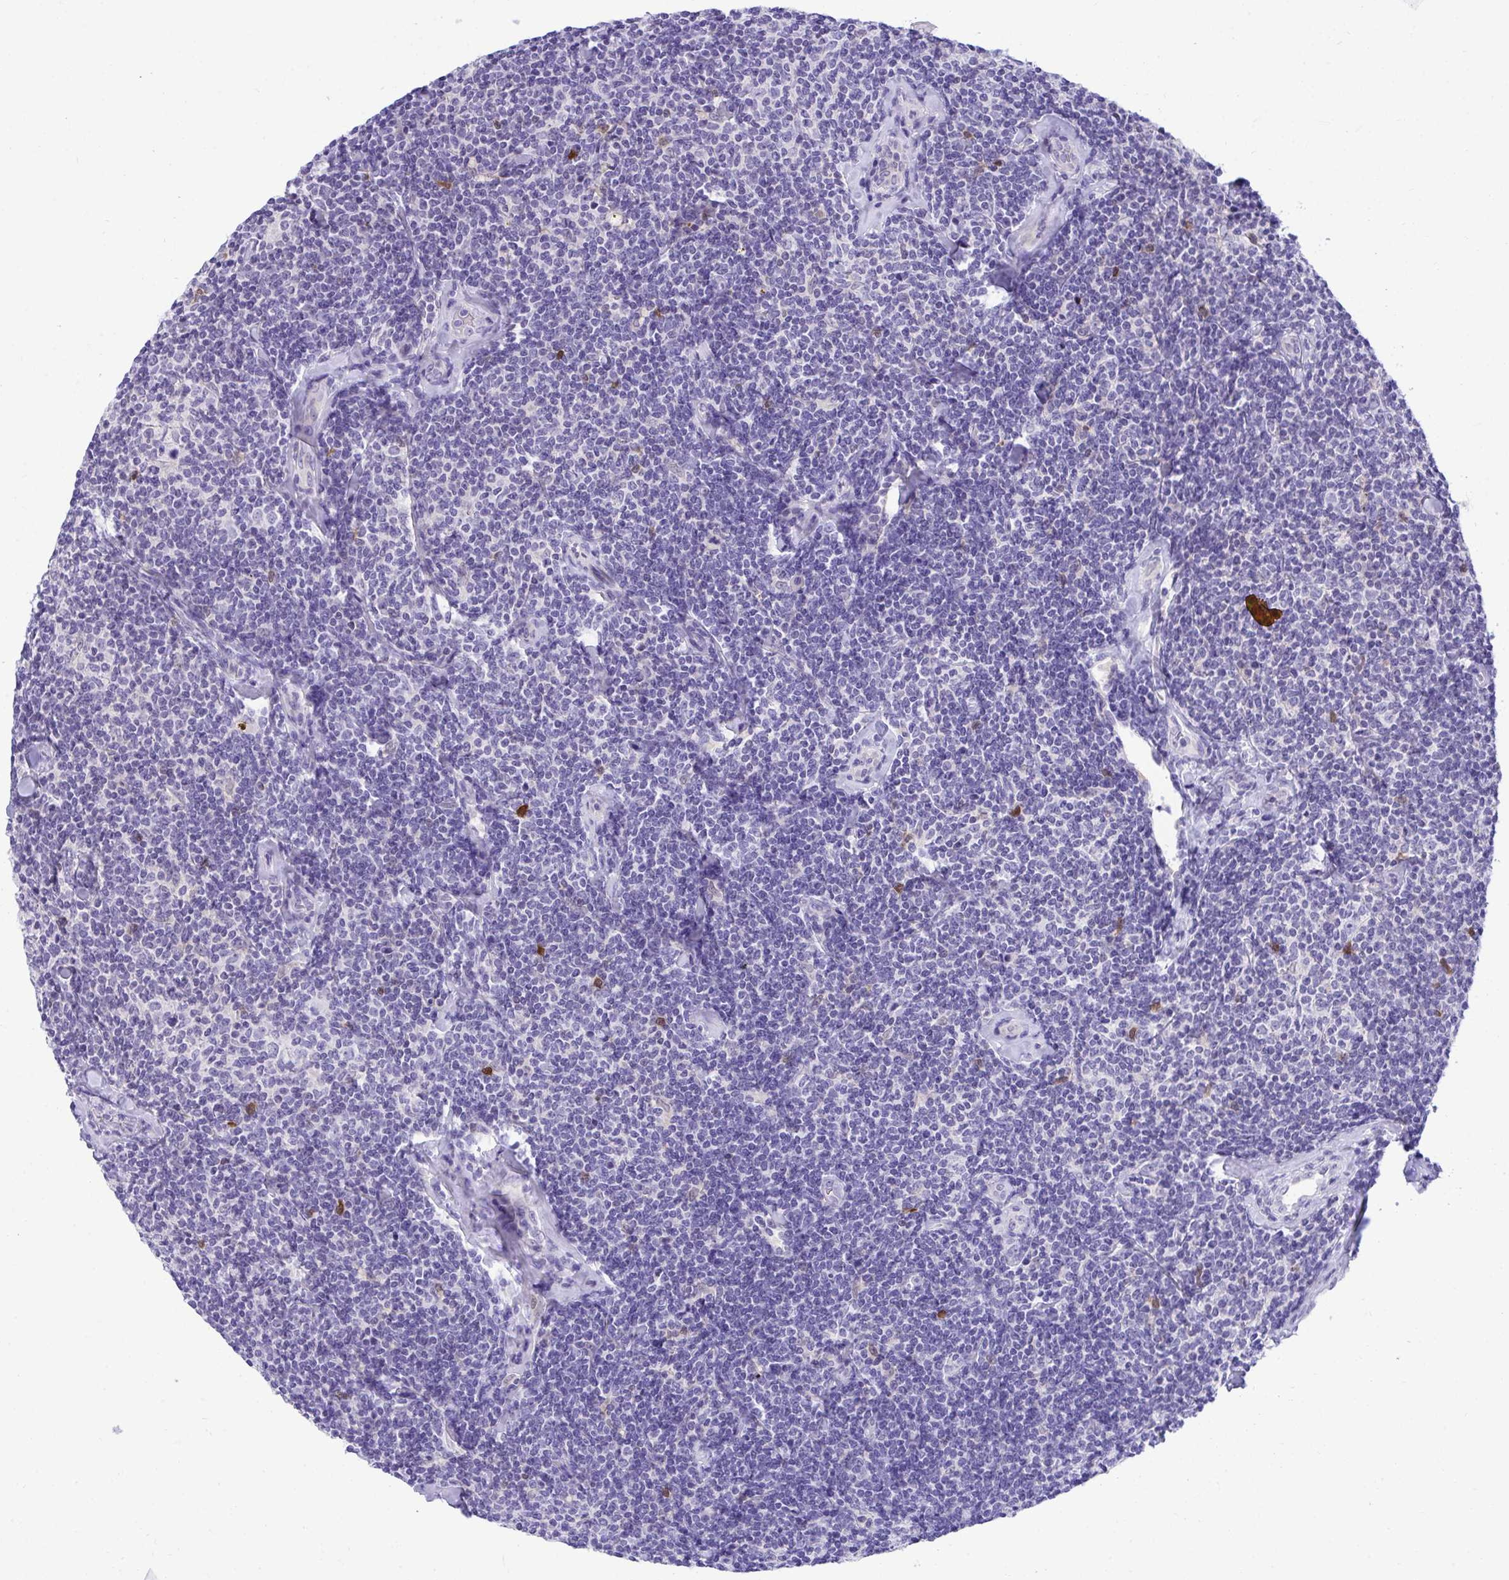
{"staining": {"intensity": "negative", "quantity": "none", "location": "none"}, "tissue": "lymphoma", "cell_type": "Tumor cells", "image_type": "cancer", "snomed": [{"axis": "morphology", "description": "Malignant lymphoma, non-Hodgkin's type, Low grade"}, {"axis": "topography", "description": "Lymph node"}], "caption": "Tumor cells are negative for brown protein staining in low-grade malignant lymphoma, non-Hodgkin's type. (DAB (3,3'-diaminobenzidine) immunohistochemistry visualized using brightfield microscopy, high magnification).", "gene": "PGM2L1", "patient": {"sex": "female", "age": 56}}